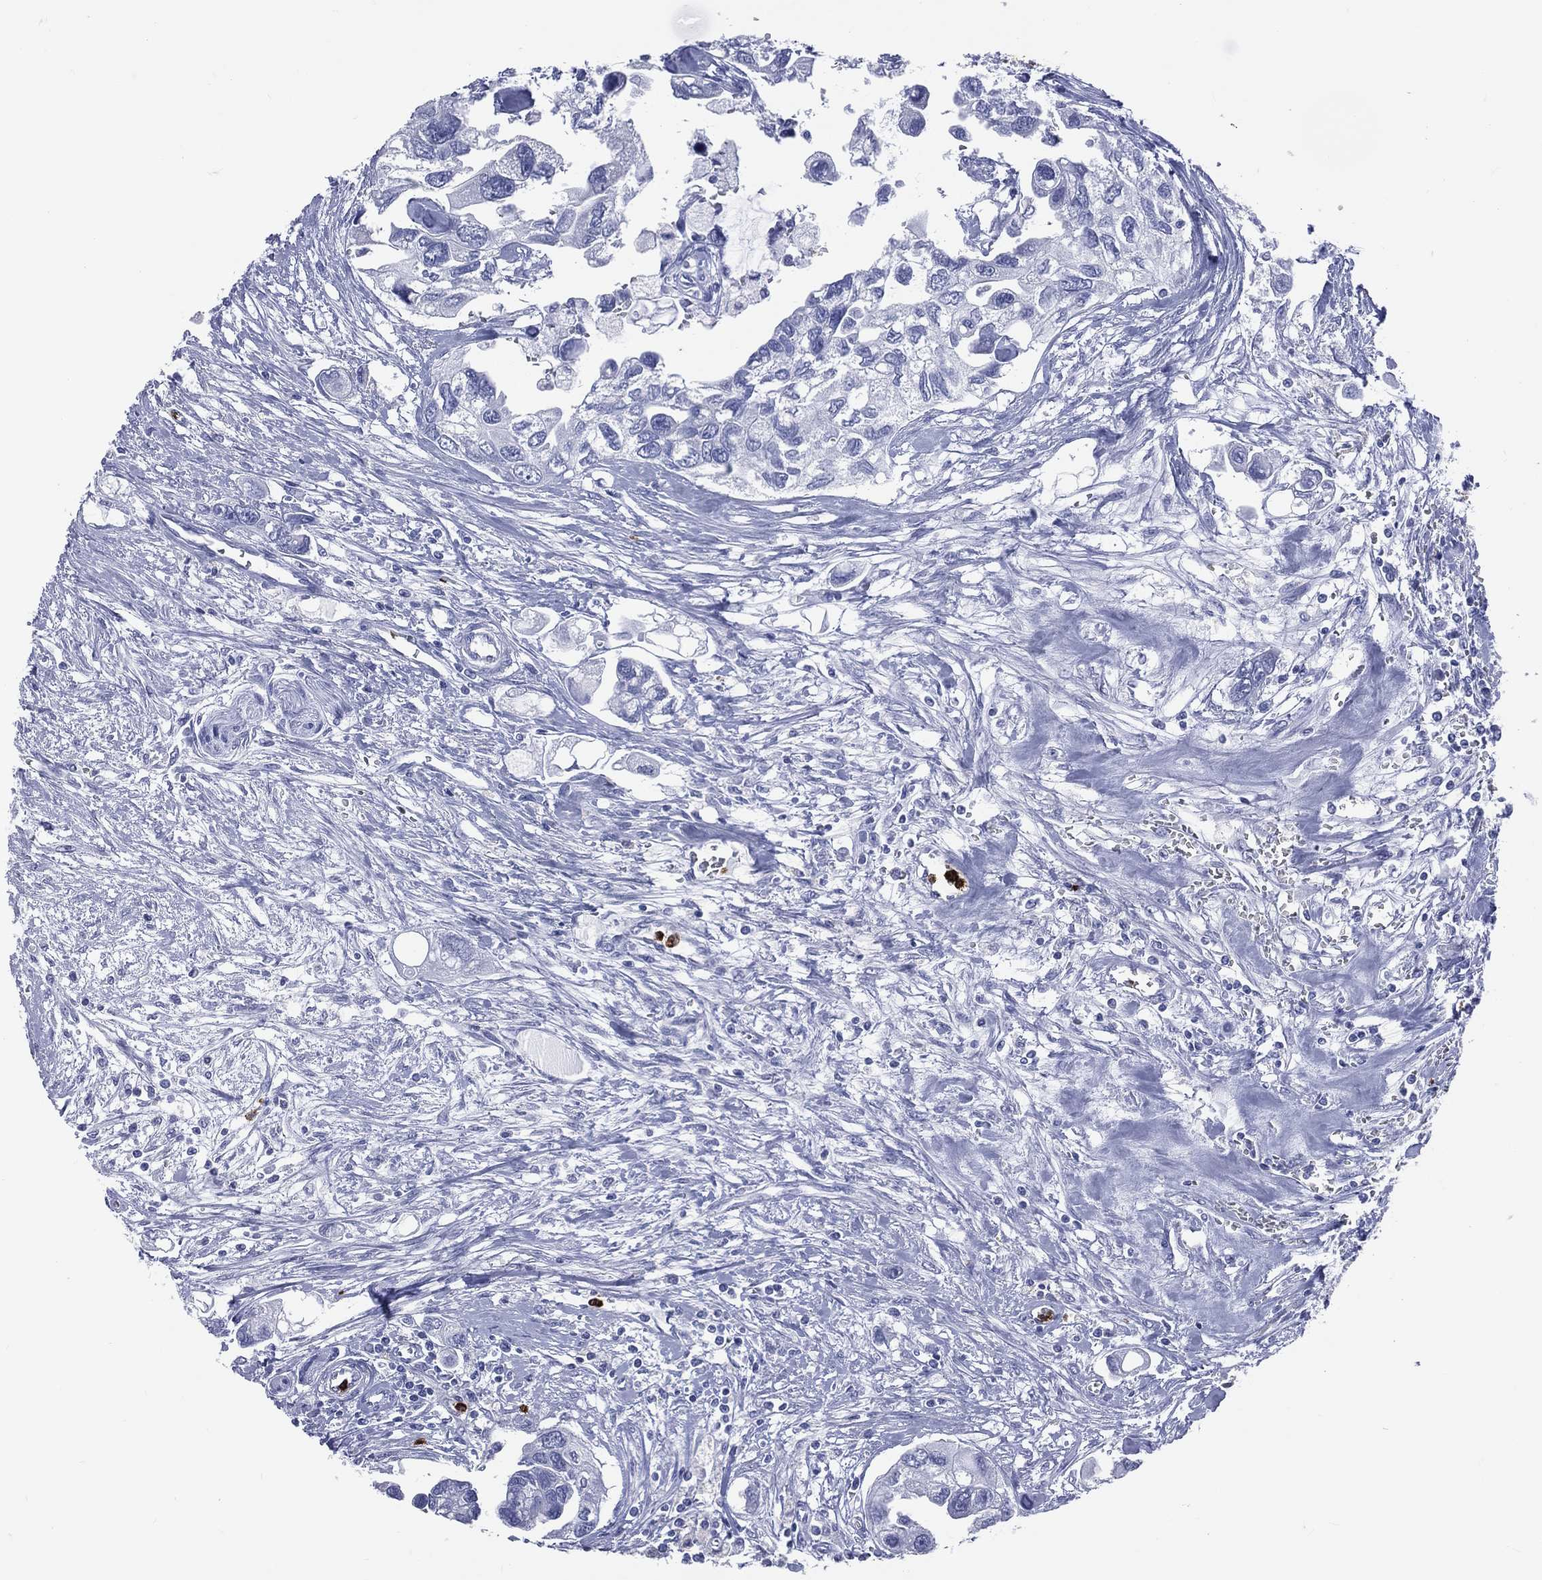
{"staining": {"intensity": "negative", "quantity": "none", "location": "none"}, "tissue": "urothelial cancer", "cell_type": "Tumor cells", "image_type": "cancer", "snomed": [{"axis": "morphology", "description": "Urothelial carcinoma, High grade"}, {"axis": "topography", "description": "Urinary bladder"}], "caption": "A high-resolution micrograph shows immunohistochemistry staining of urothelial cancer, which demonstrates no significant expression in tumor cells.", "gene": "PGLYRP1", "patient": {"sex": "male", "age": 59}}